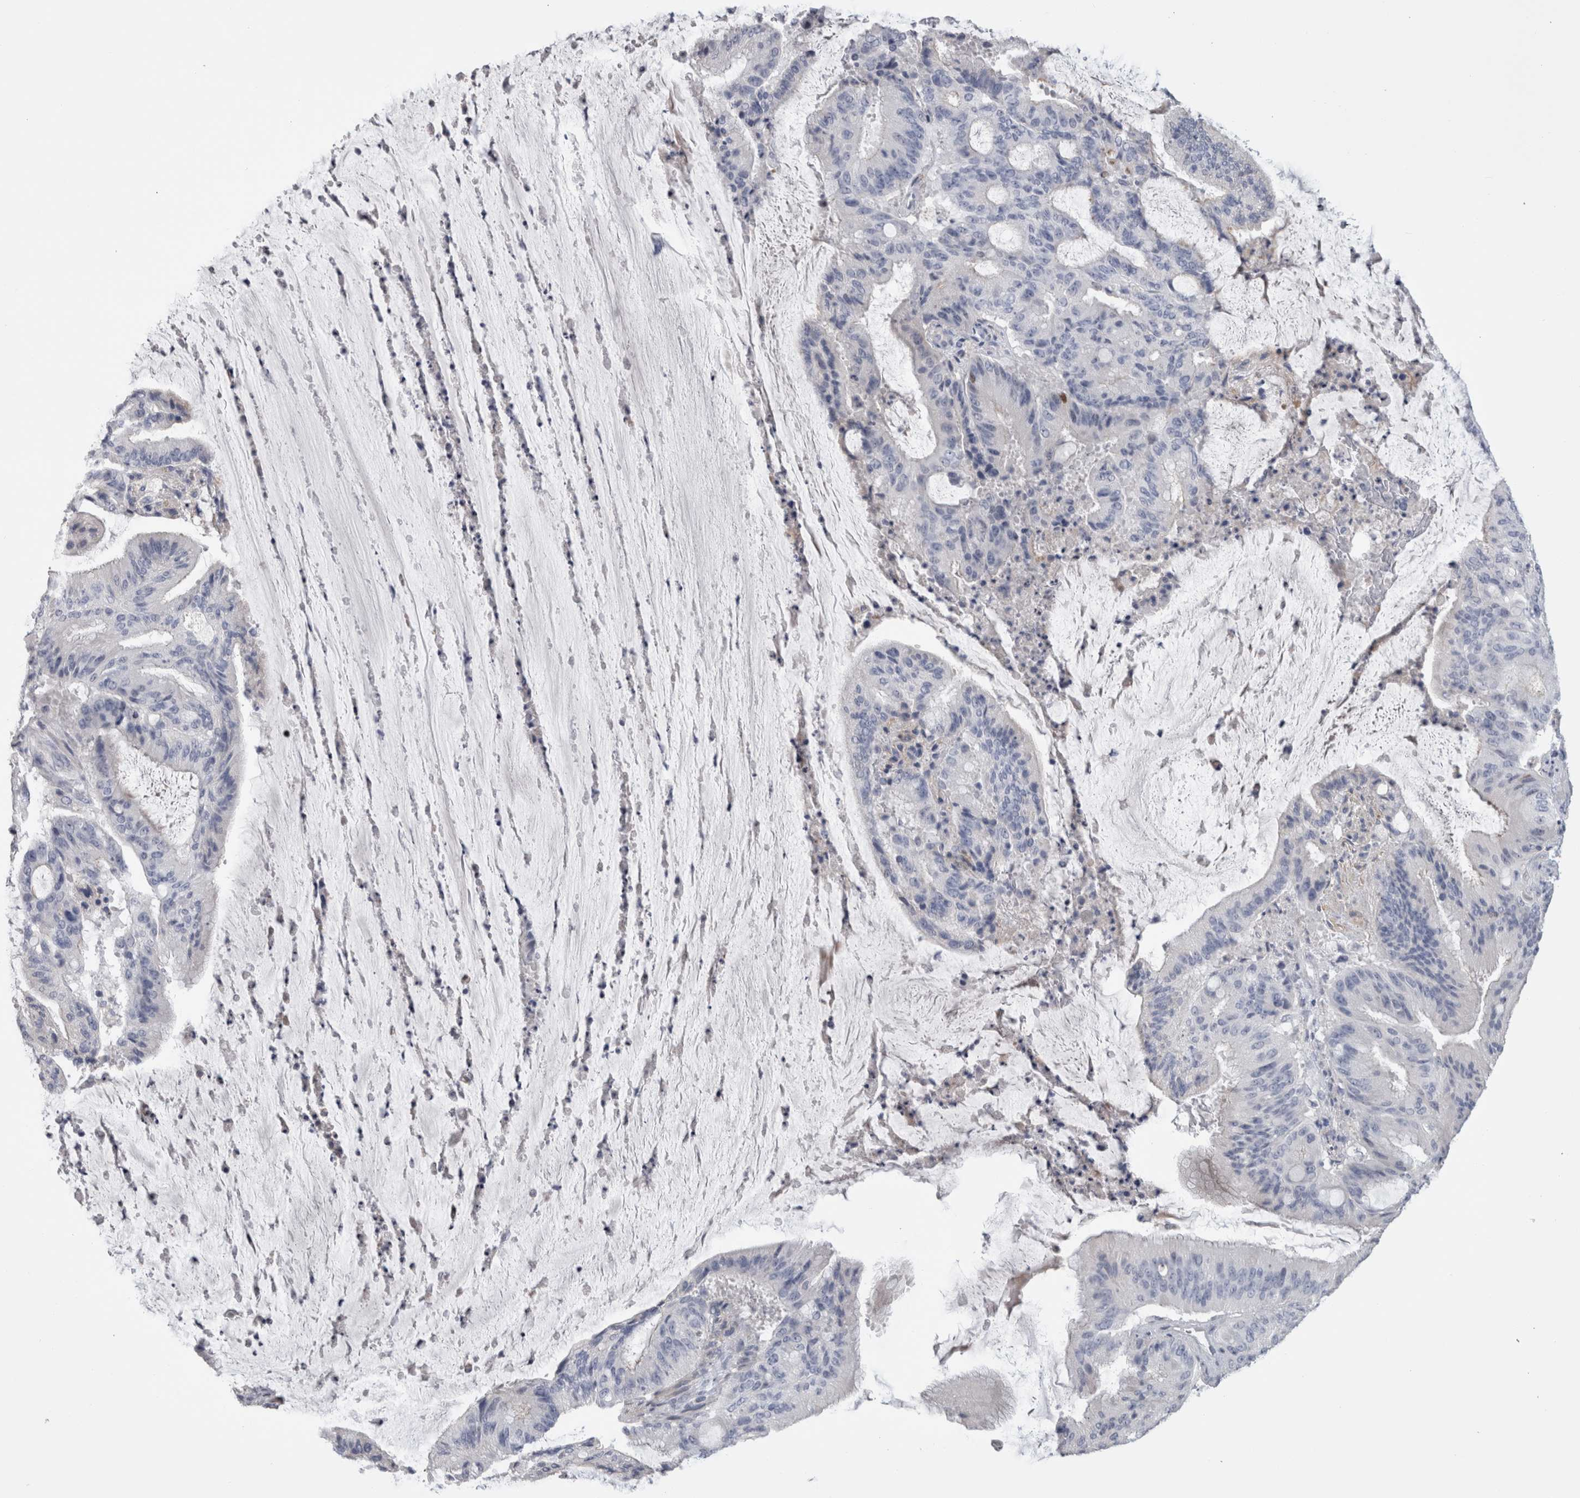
{"staining": {"intensity": "negative", "quantity": "none", "location": "none"}, "tissue": "liver cancer", "cell_type": "Tumor cells", "image_type": "cancer", "snomed": [{"axis": "morphology", "description": "Normal tissue, NOS"}, {"axis": "morphology", "description": "Cholangiocarcinoma"}, {"axis": "topography", "description": "Liver"}, {"axis": "topography", "description": "Peripheral nerve tissue"}], "caption": "Tumor cells show no significant staining in liver cancer.", "gene": "IL33", "patient": {"sex": "female", "age": 73}}